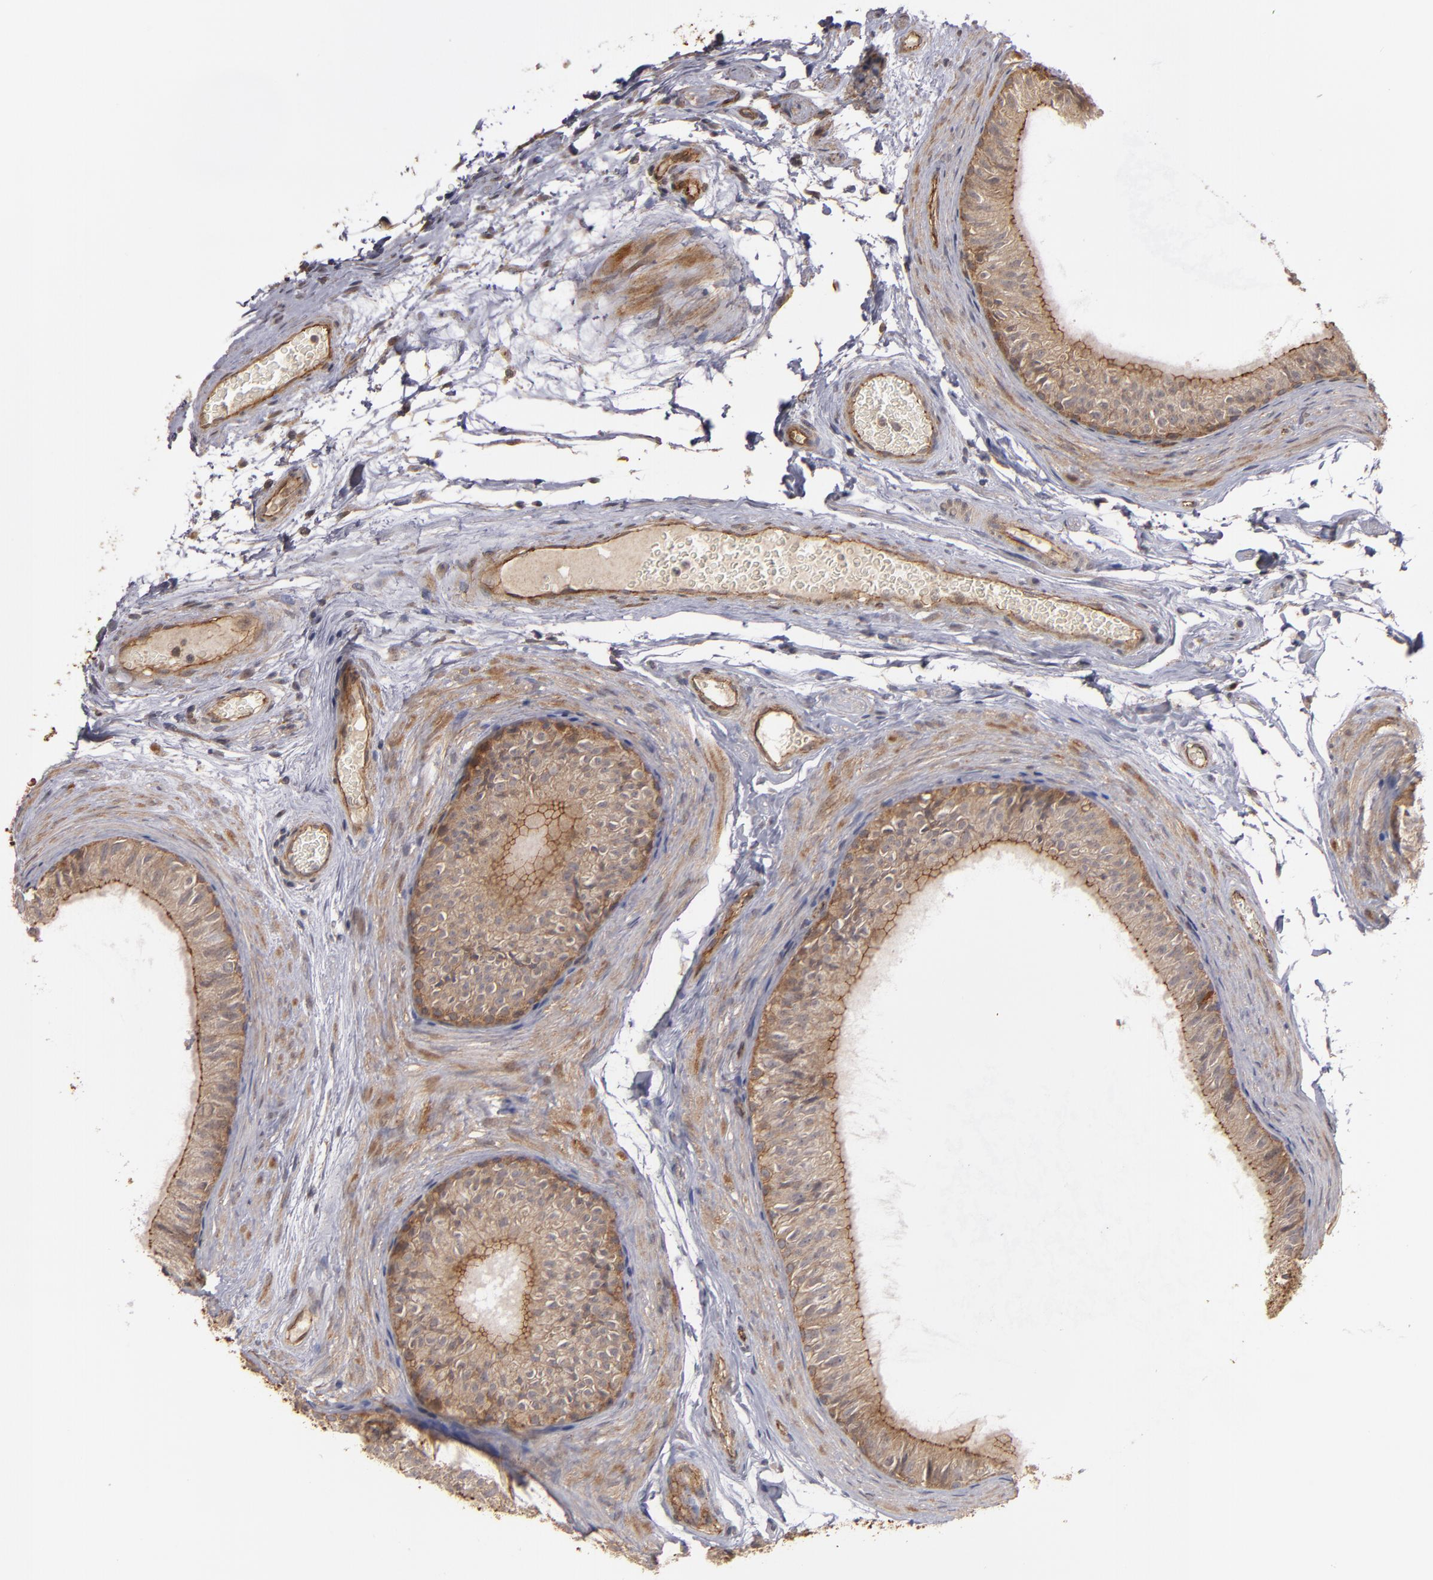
{"staining": {"intensity": "moderate", "quantity": ">75%", "location": "cytoplasmic/membranous"}, "tissue": "epididymis", "cell_type": "Glandular cells", "image_type": "normal", "snomed": [{"axis": "morphology", "description": "Normal tissue, NOS"}, {"axis": "topography", "description": "Testis"}, {"axis": "topography", "description": "Epididymis"}], "caption": "Immunohistochemical staining of unremarkable human epididymis shows medium levels of moderate cytoplasmic/membranous positivity in approximately >75% of glandular cells.", "gene": "TJP1", "patient": {"sex": "male", "age": 36}}